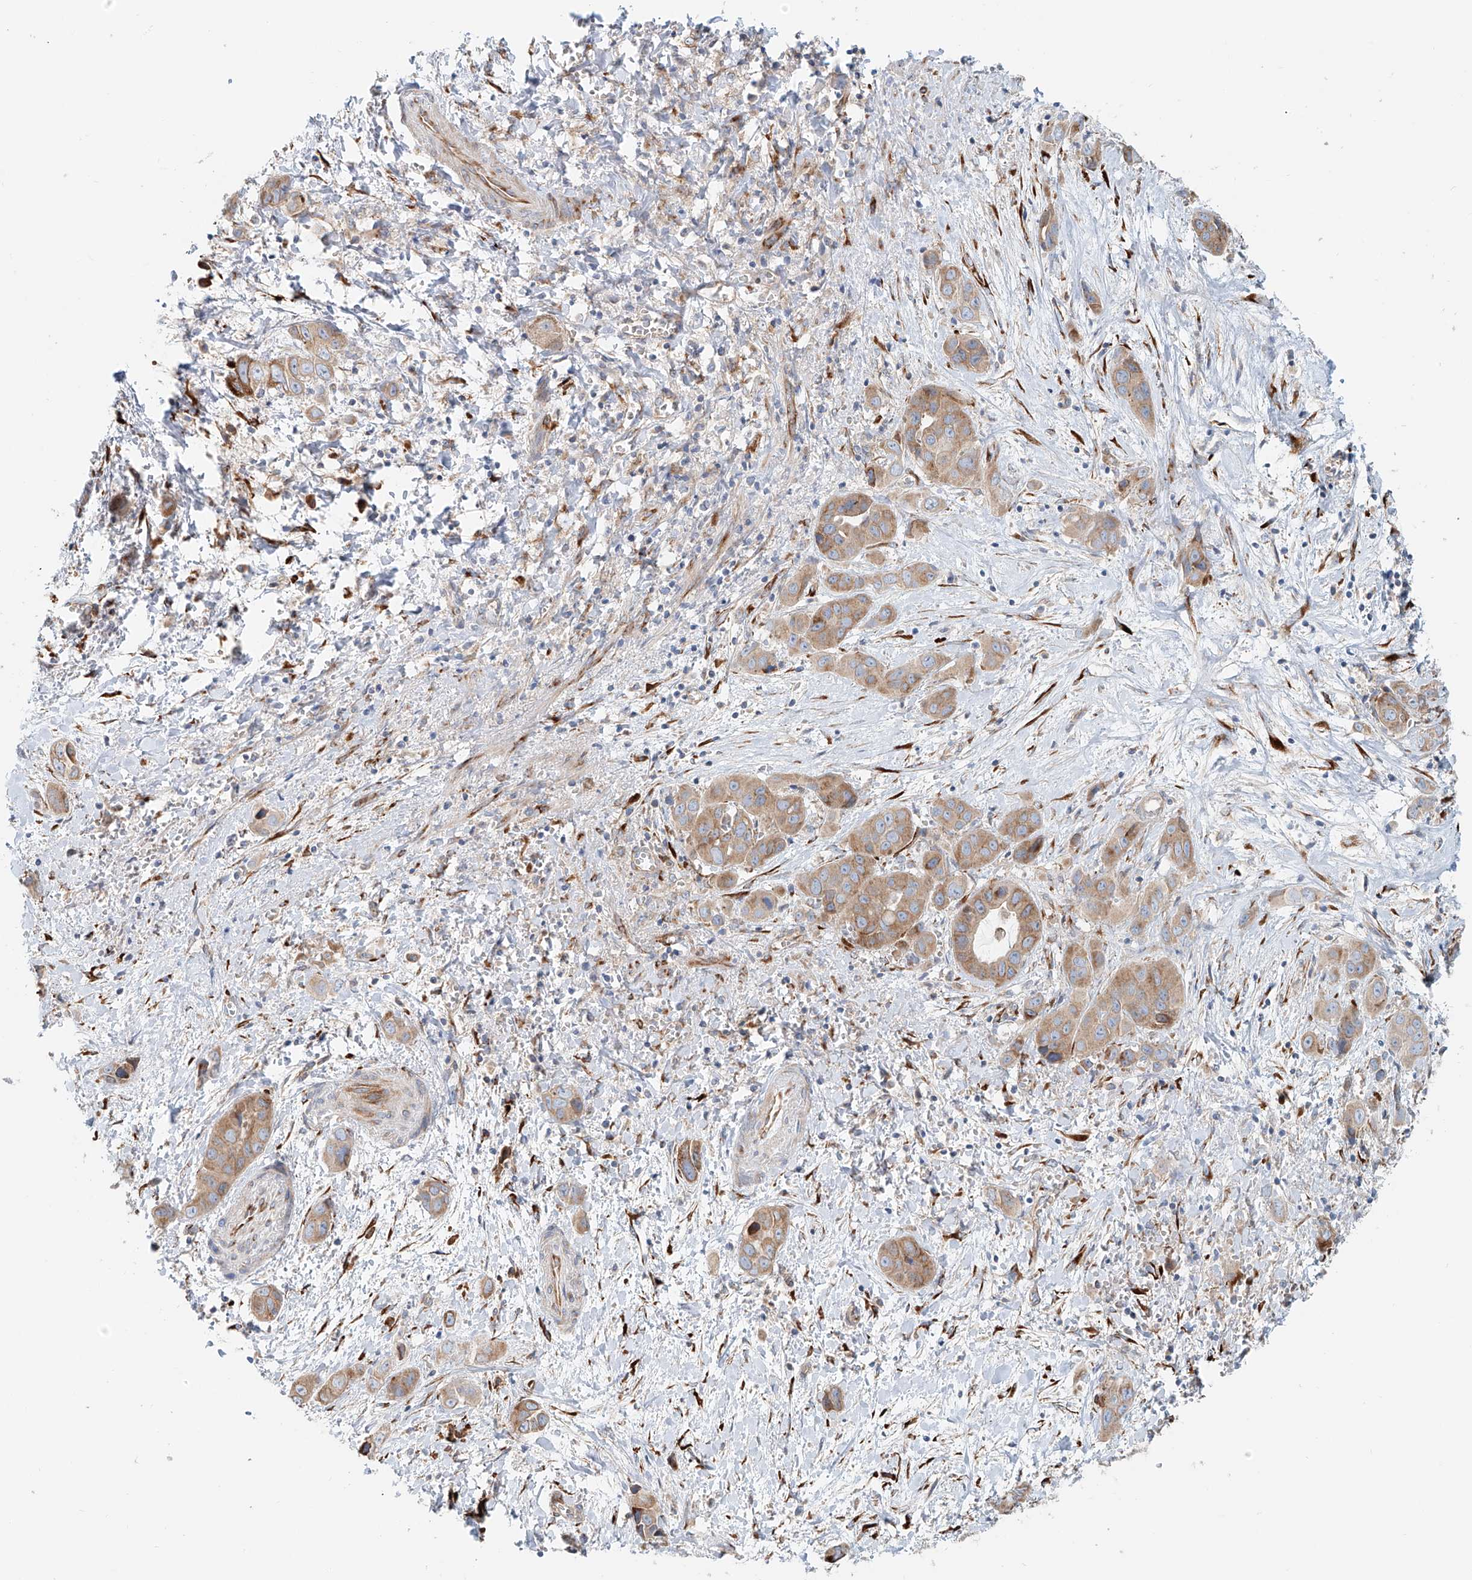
{"staining": {"intensity": "moderate", "quantity": ">75%", "location": "cytoplasmic/membranous"}, "tissue": "liver cancer", "cell_type": "Tumor cells", "image_type": "cancer", "snomed": [{"axis": "morphology", "description": "Cholangiocarcinoma"}, {"axis": "topography", "description": "Liver"}], "caption": "Brown immunohistochemical staining in liver cancer (cholangiocarcinoma) reveals moderate cytoplasmic/membranous staining in approximately >75% of tumor cells. (Stains: DAB in brown, nuclei in blue, Microscopy: brightfield microscopy at high magnification).", "gene": "SNAP29", "patient": {"sex": "female", "age": 52}}